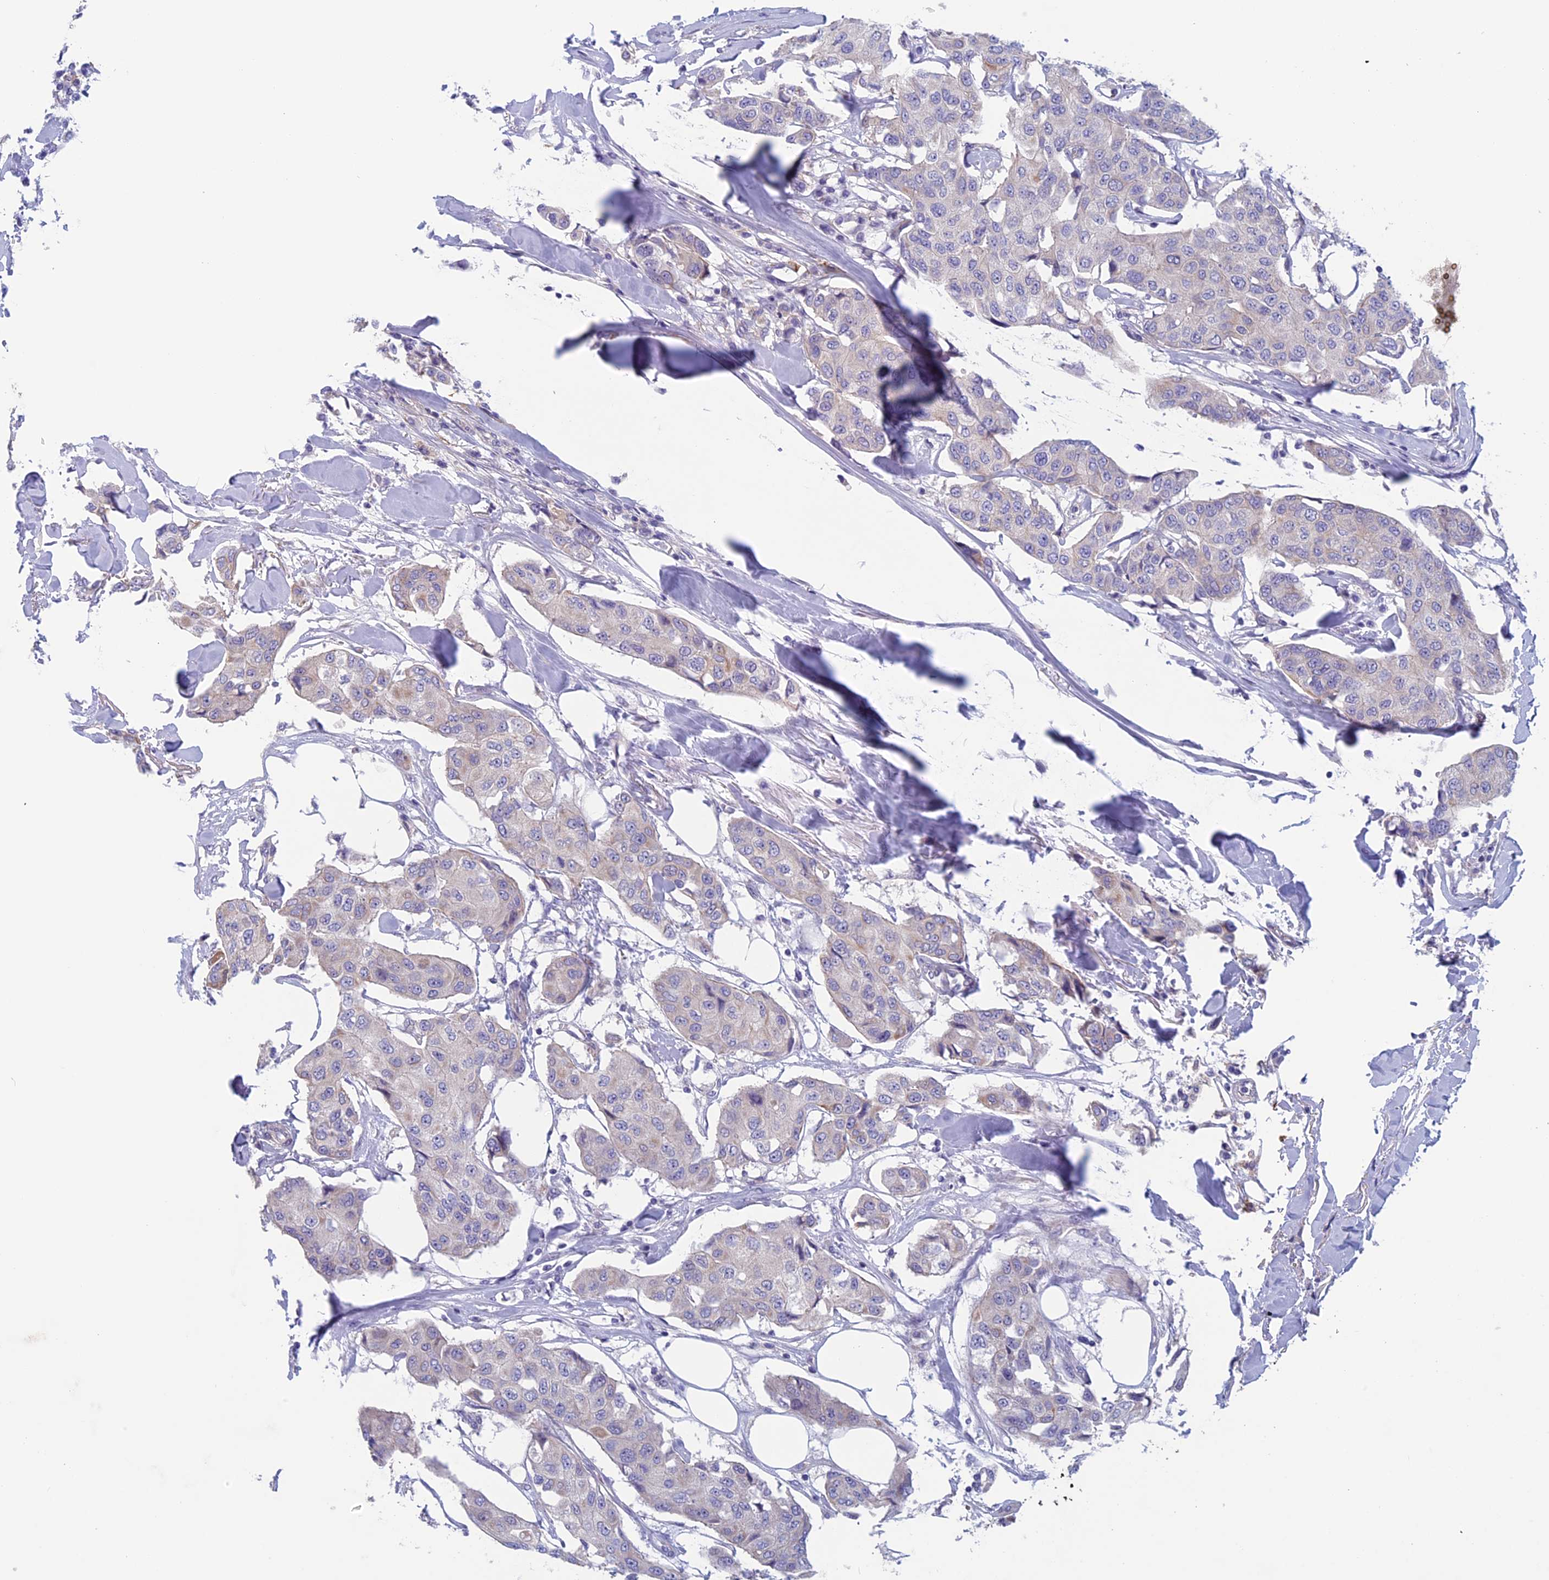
{"staining": {"intensity": "negative", "quantity": "none", "location": "none"}, "tissue": "breast cancer", "cell_type": "Tumor cells", "image_type": "cancer", "snomed": [{"axis": "morphology", "description": "Duct carcinoma"}, {"axis": "topography", "description": "Breast"}], "caption": "The immunohistochemistry (IHC) photomicrograph has no significant staining in tumor cells of intraductal carcinoma (breast) tissue.", "gene": "CNOT6L", "patient": {"sex": "female", "age": 80}}